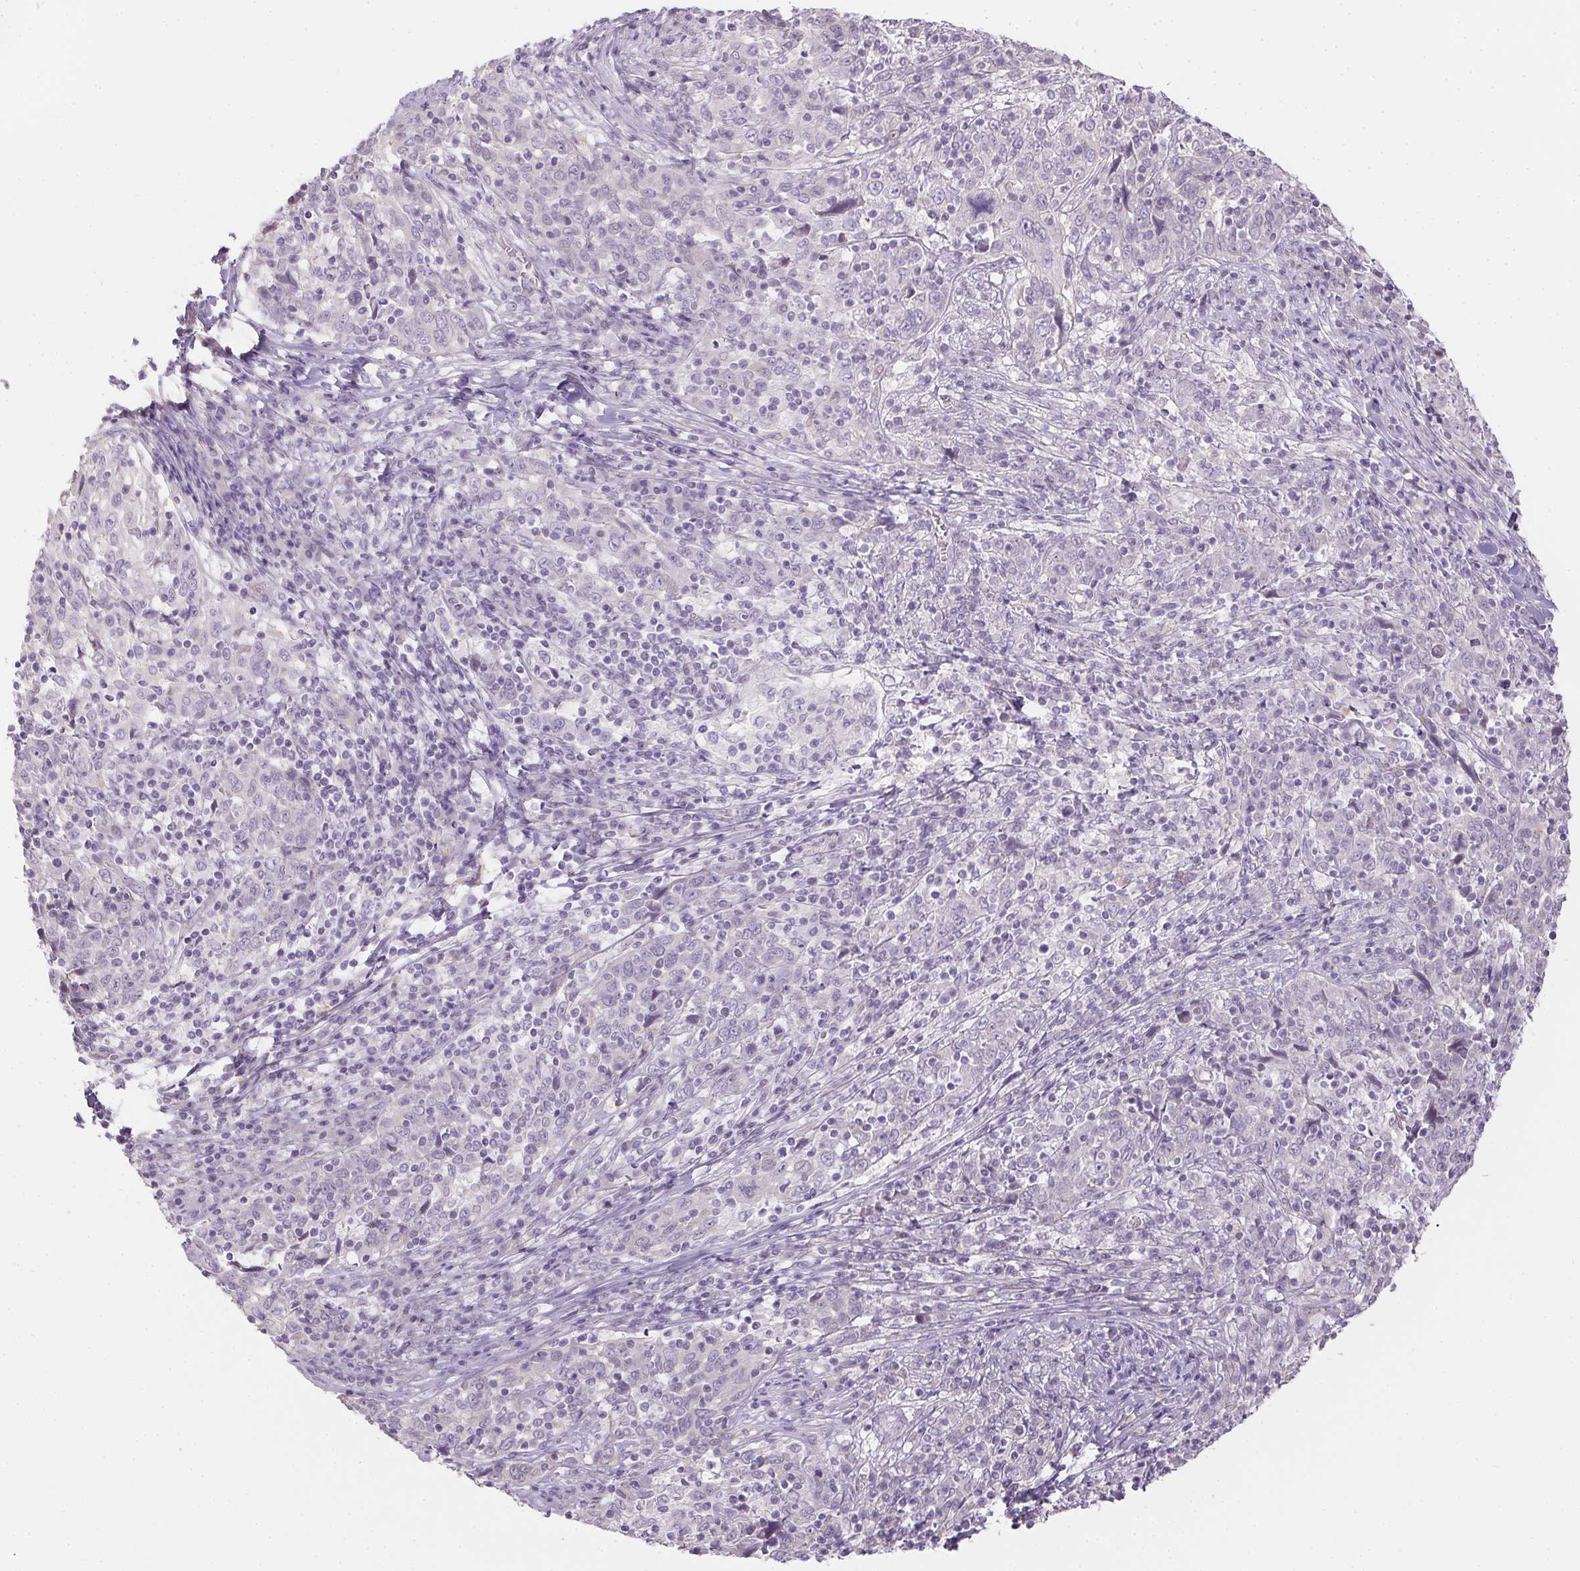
{"staining": {"intensity": "negative", "quantity": "none", "location": "none"}, "tissue": "cervical cancer", "cell_type": "Tumor cells", "image_type": "cancer", "snomed": [{"axis": "morphology", "description": "Squamous cell carcinoma, NOS"}, {"axis": "topography", "description": "Cervix"}], "caption": "Cervical cancer (squamous cell carcinoma) was stained to show a protein in brown. There is no significant staining in tumor cells.", "gene": "CTCFL", "patient": {"sex": "female", "age": 46}}